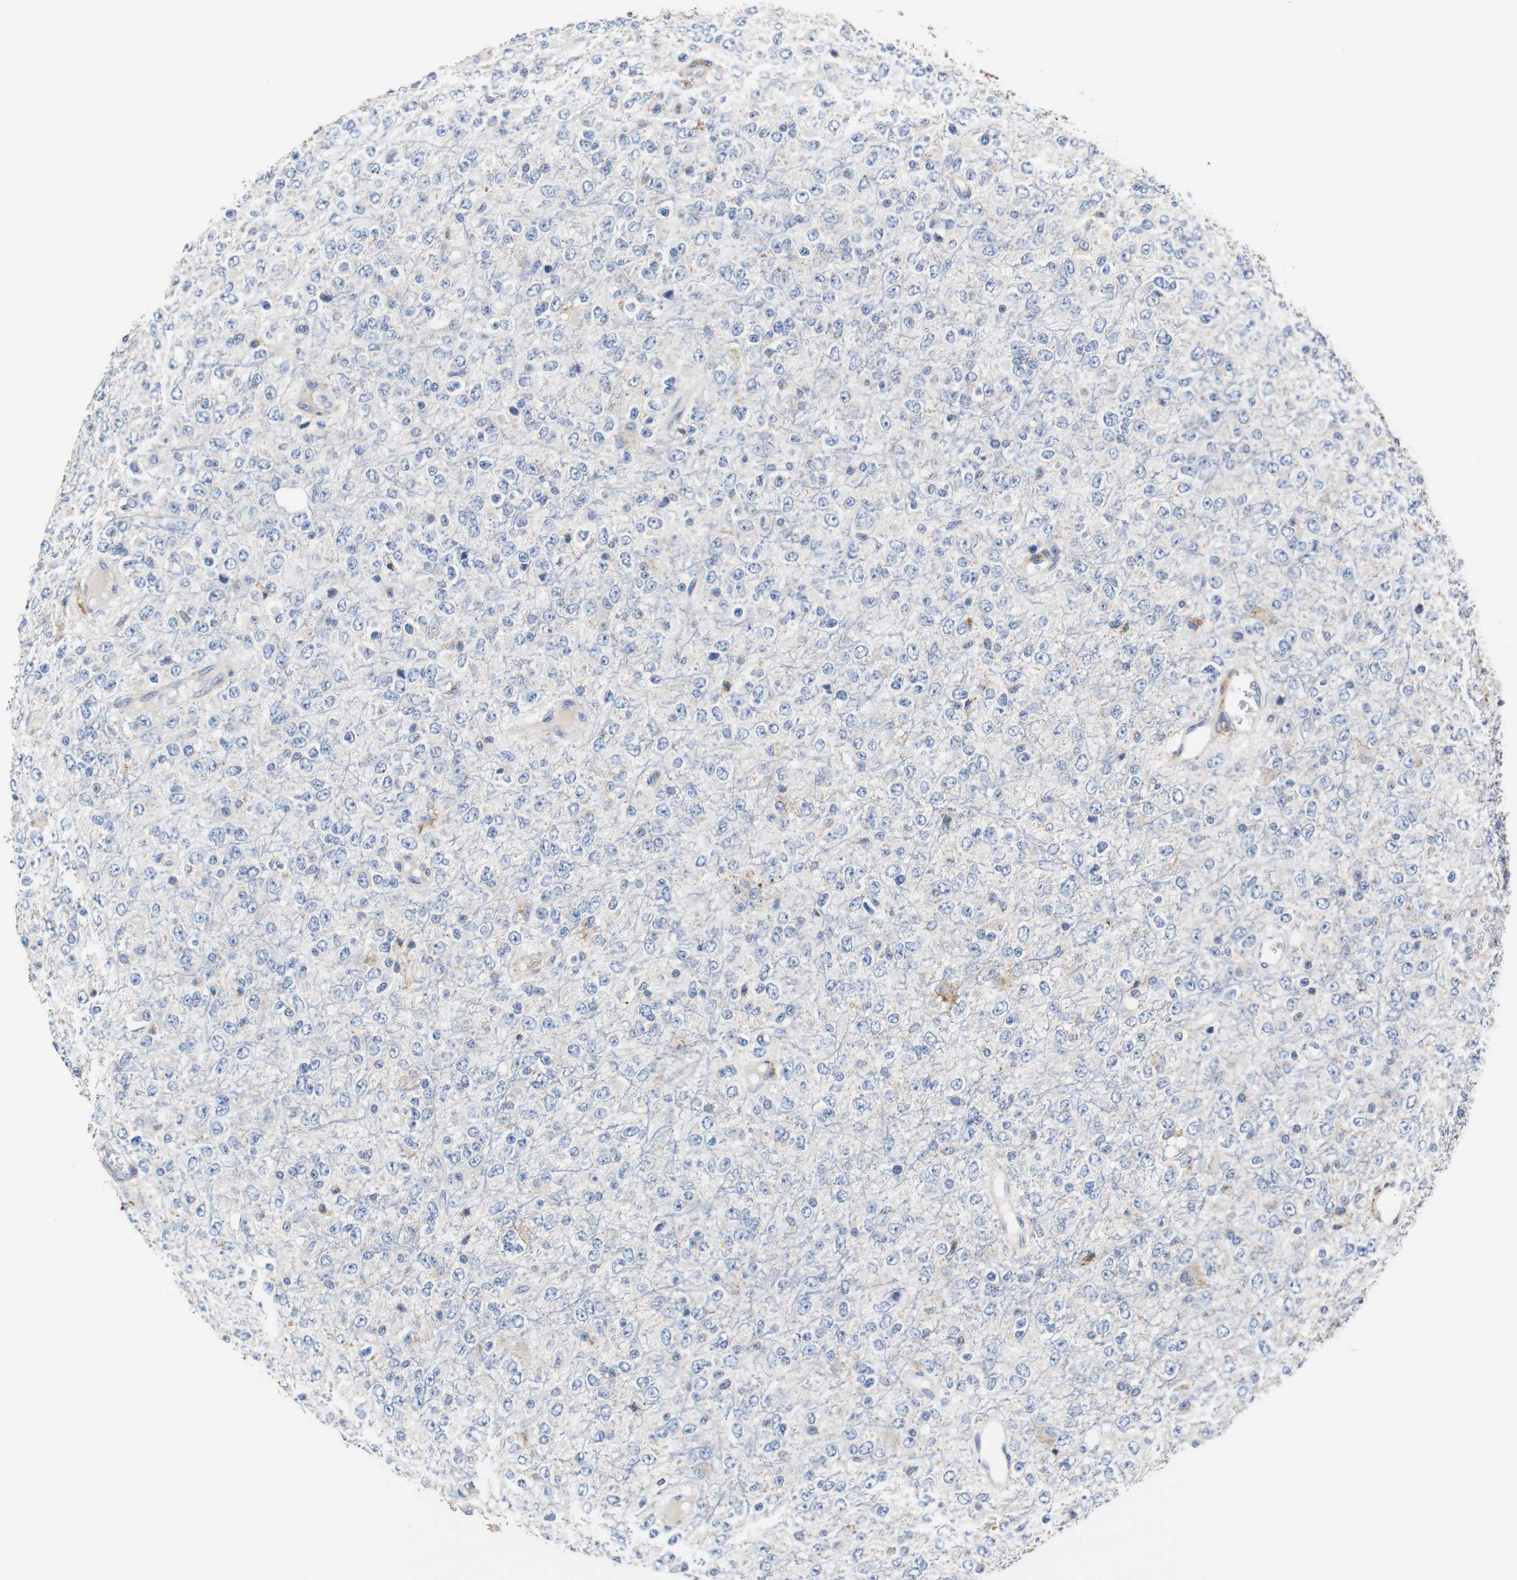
{"staining": {"intensity": "negative", "quantity": "none", "location": "none"}, "tissue": "glioma", "cell_type": "Tumor cells", "image_type": "cancer", "snomed": [{"axis": "morphology", "description": "Glioma, malignant, High grade"}, {"axis": "topography", "description": "pancreas cauda"}], "caption": "A photomicrograph of human glioma is negative for staining in tumor cells.", "gene": "VAMP8", "patient": {"sex": "male", "age": 60}}